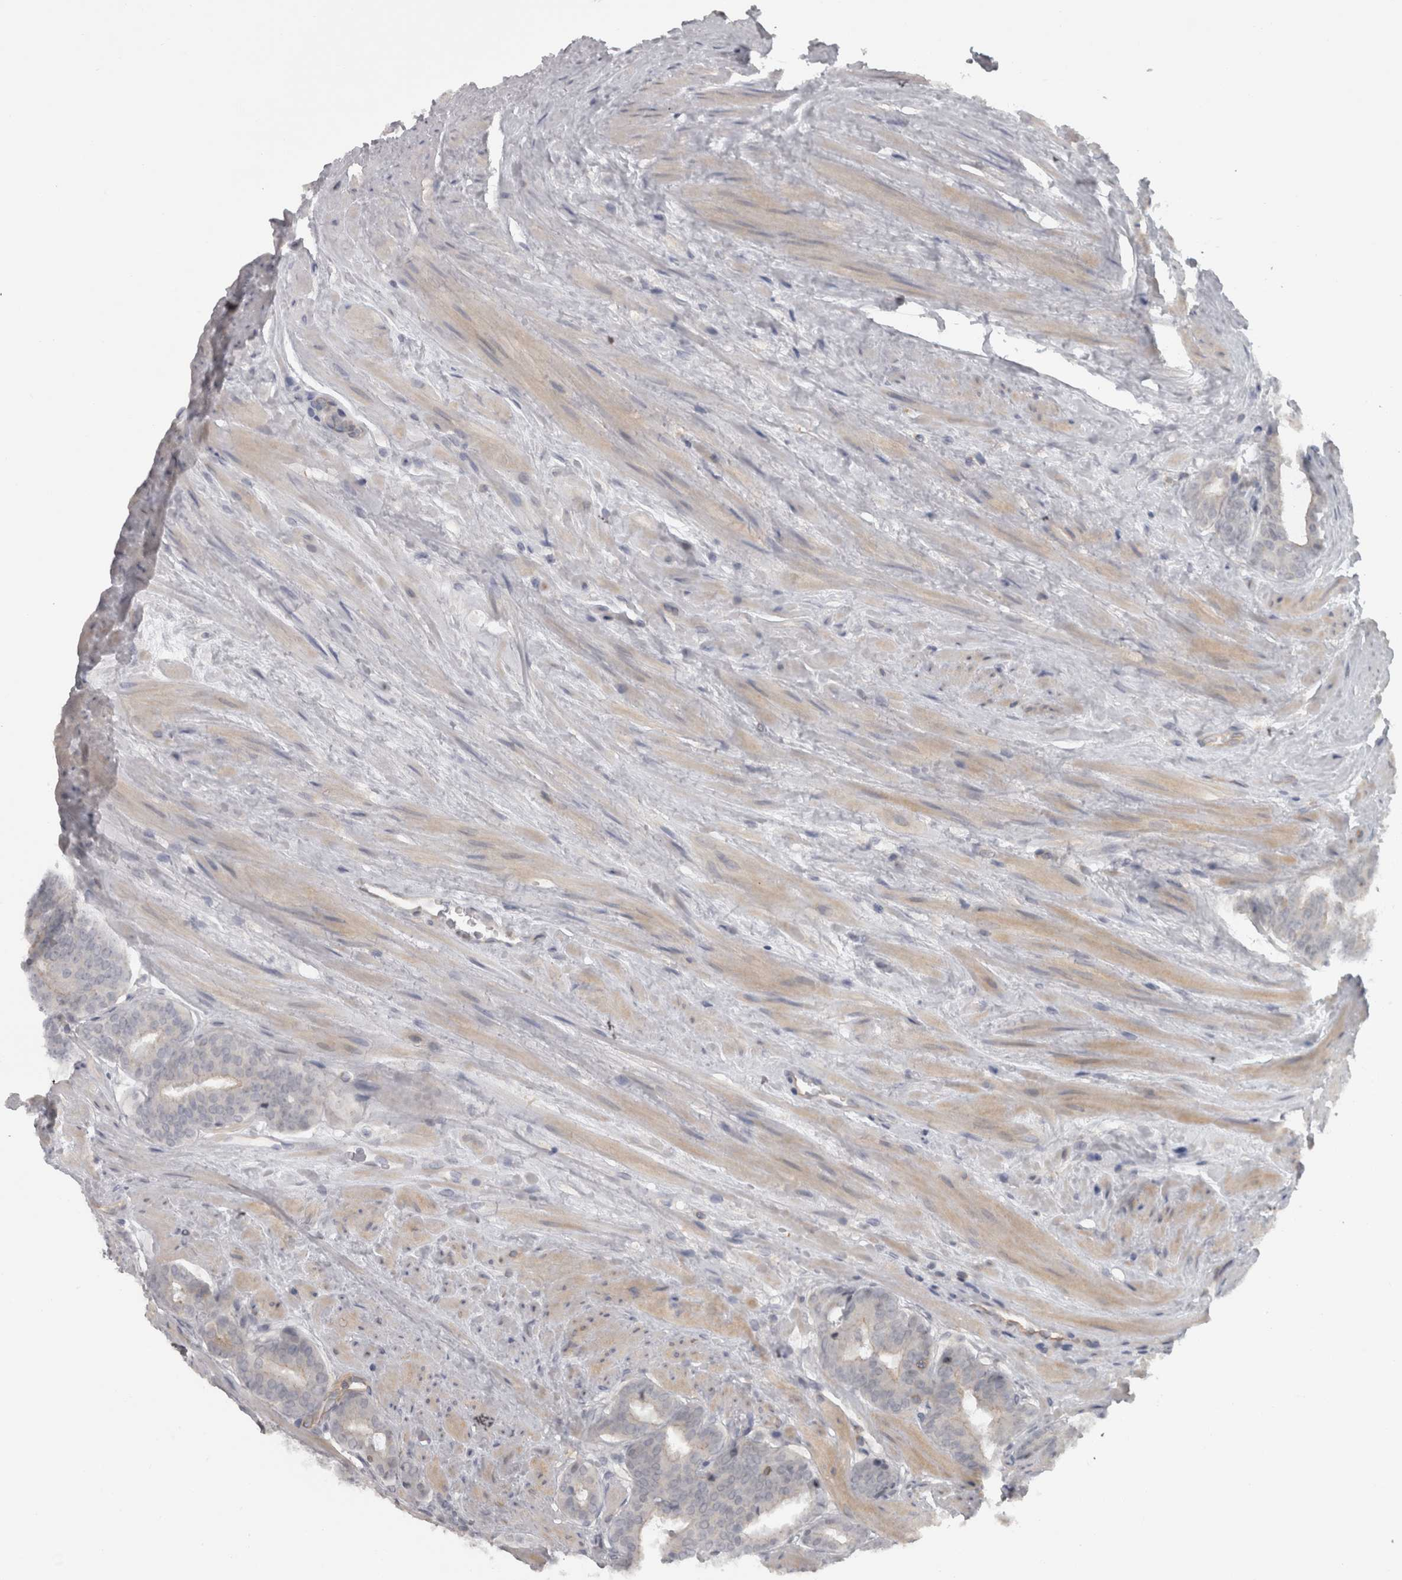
{"staining": {"intensity": "negative", "quantity": "none", "location": "none"}, "tissue": "prostate cancer", "cell_type": "Tumor cells", "image_type": "cancer", "snomed": [{"axis": "morphology", "description": "Adenocarcinoma, Low grade"}, {"axis": "topography", "description": "Prostate"}], "caption": "An immunohistochemistry photomicrograph of prostate cancer is shown. There is no staining in tumor cells of prostate cancer.", "gene": "PPP1R12B", "patient": {"sex": "male", "age": 69}}